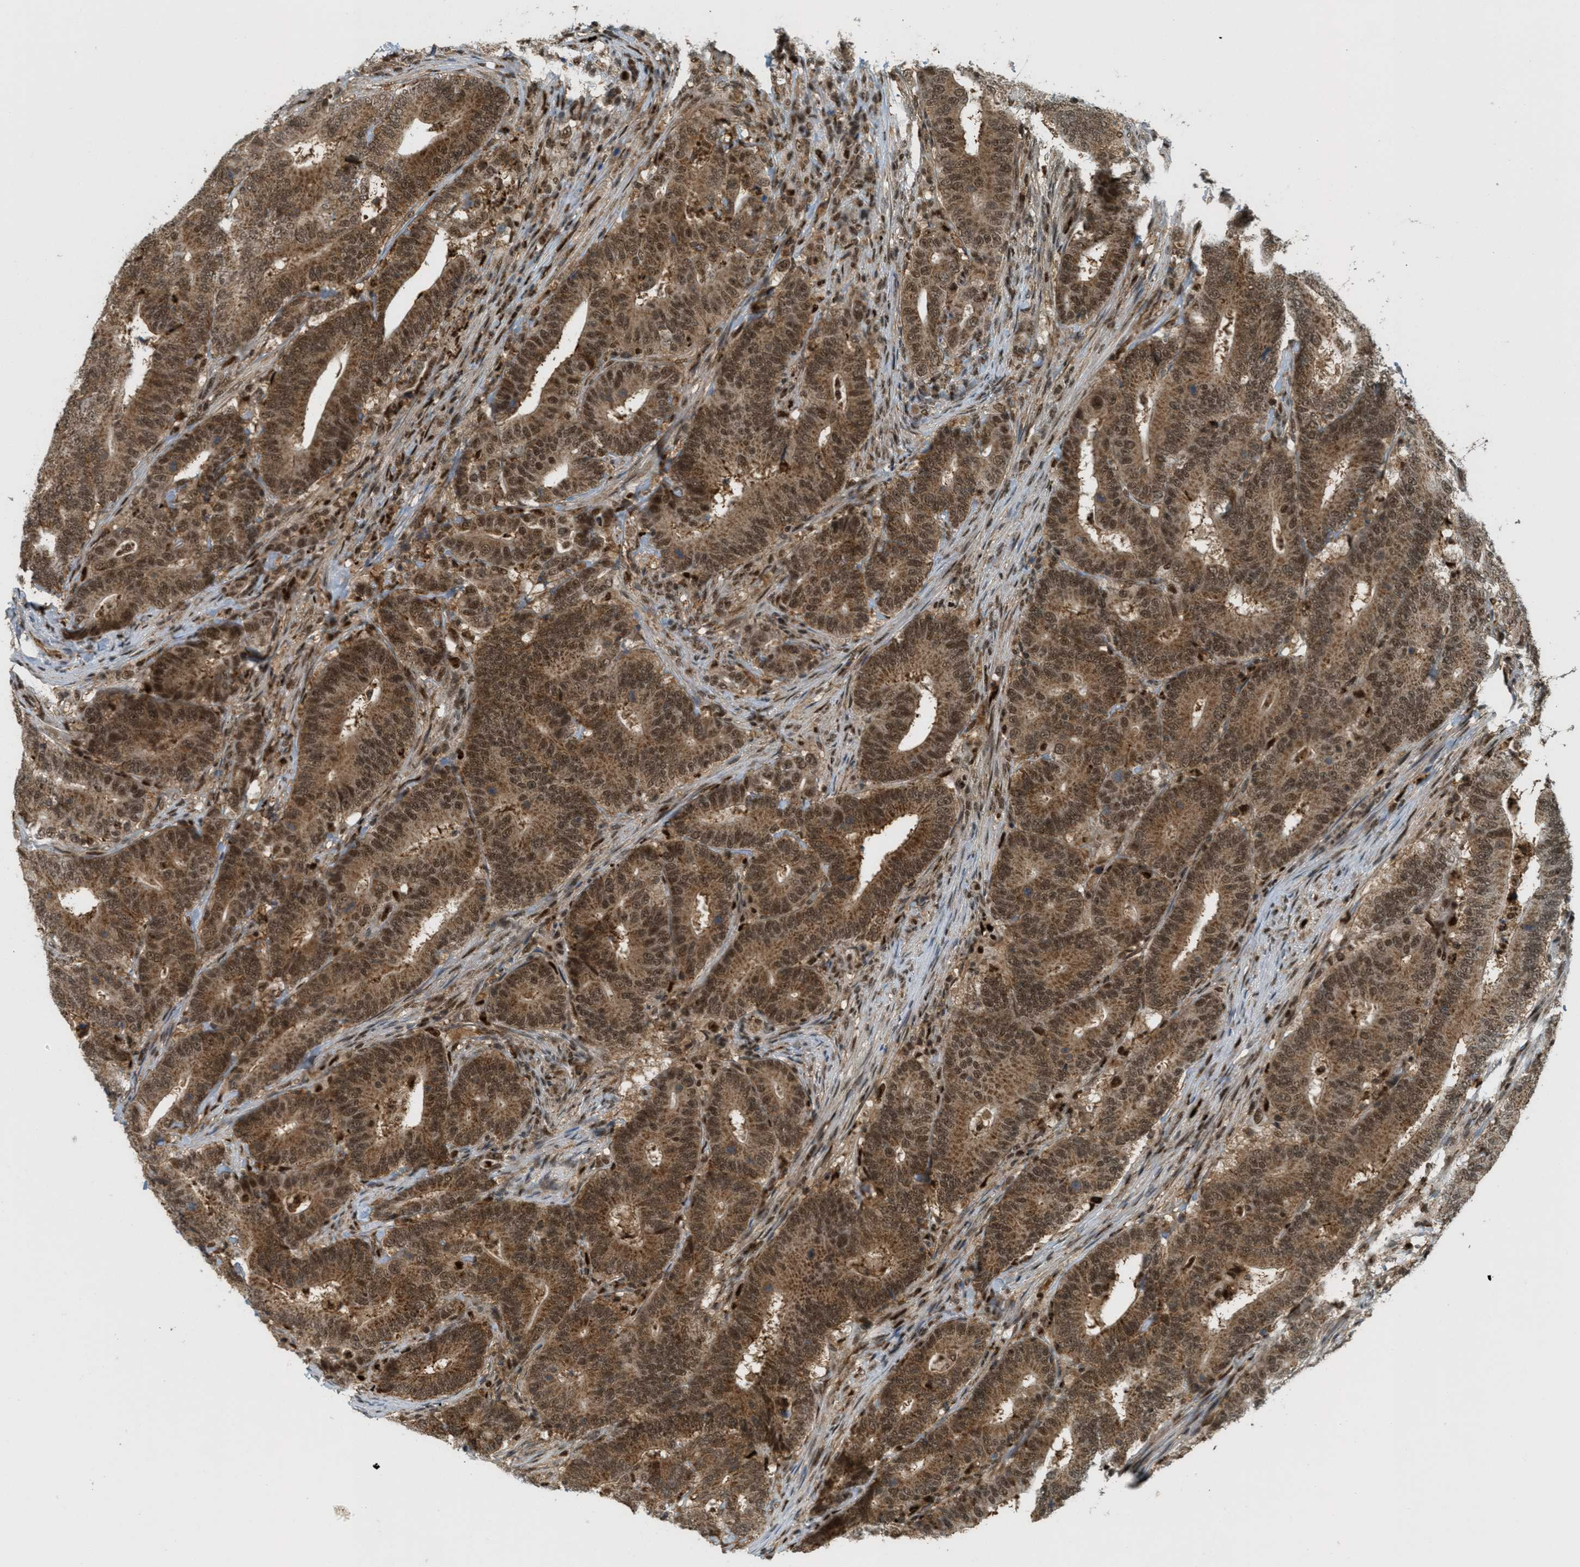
{"staining": {"intensity": "strong", "quantity": ">75%", "location": "cytoplasmic/membranous,nuclear"}, "tissue": "colorectal cancer", "cell_type": "Tumor cells", "image_type": "cancer", "snomed": [{"axis": "morphology", "description": "Adenocarcinoma, NOS"}, {"axis": "topography", "description": "Colon"}], "caption": "Tumor cells display strong cytoplasmic/membranous and nuclear positivity in about >75% of cells in adenocarcinoma (colorectal). Using DAB (brown) and hematoxylin (blue) stains, captured at high magnification using brightfield microscopy.", "gene": "TLK1", "patient": {"sex": "female", "age": 66}}